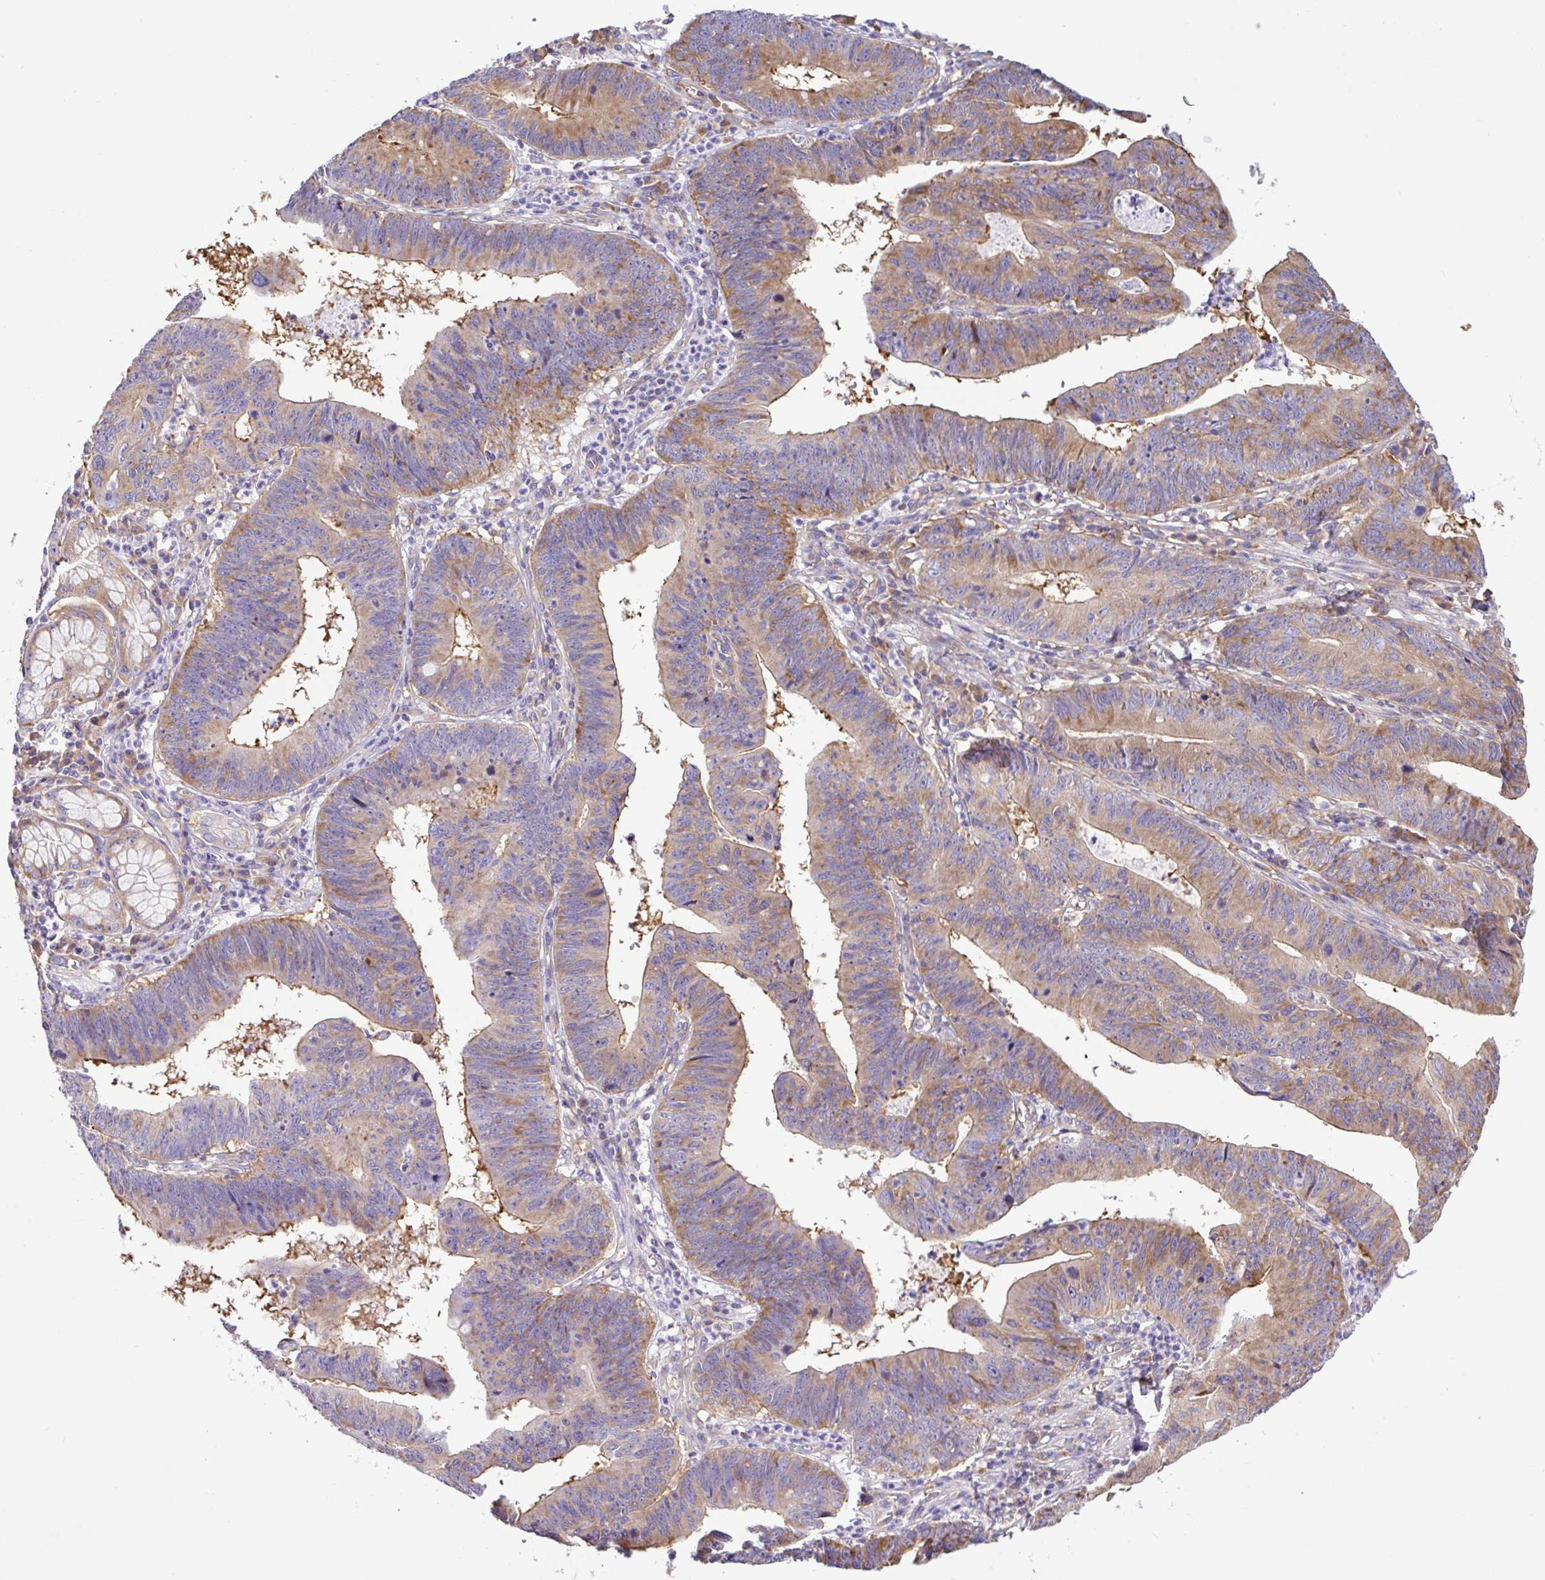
{"staining": {"intensity": "moderate", "quantity": "25%-75%", "location": "cytoplasmic/membranous"}, "tissue": "stomach cancer", "cell_type": "Tumor cells", "image_type": "cancer", "snomed": [{"axis": "morphology", "description": "Adenocarcinoma, NOS"}, {"axis": "topography", "description": "Stomach"}], "caption": "Stomach cancer (adenocarcinoma) stained with a protein marker reveals moderate staining in tumor cells.", "gene": "GFPT2", "patient": {"sex": "male", "age": 59}}